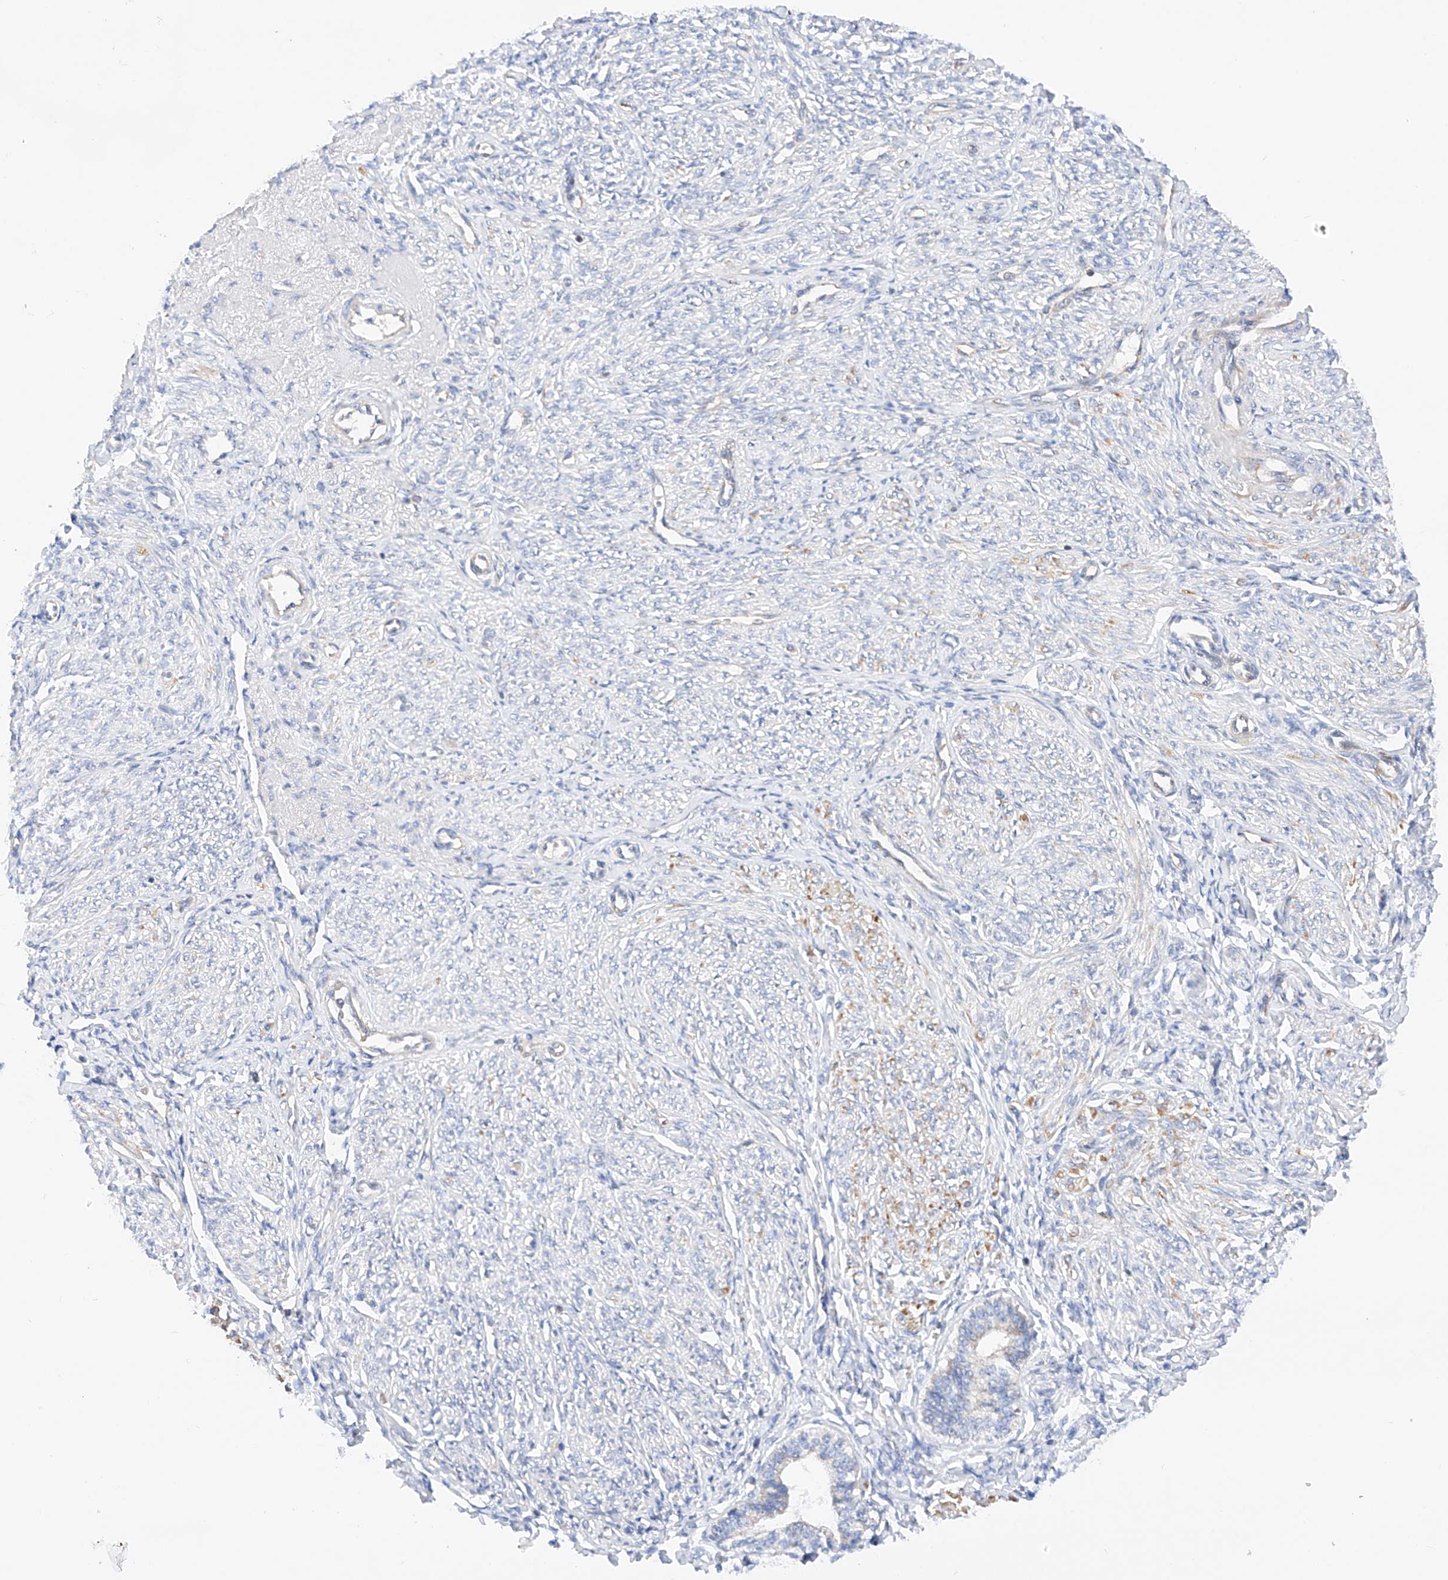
{"staining": {"intensity": "negative", "quantity": "none", "location": "none"}, "tissue": "endometrium", "cell_type": "Cells in endometrial stroma", "image_type": "normal", "snomed": [{"axis": "morphology", "description": "Normal tissue, NOS"}, {"axis": "topography", "description": "Endometrium"}], "caption": "Immunohistochemistry (IHC) of benign endometrium shows no staining in cells in endometrial stroma.", "gene": "NR1D1", "patient": {"sex": "female", "age": 72}}